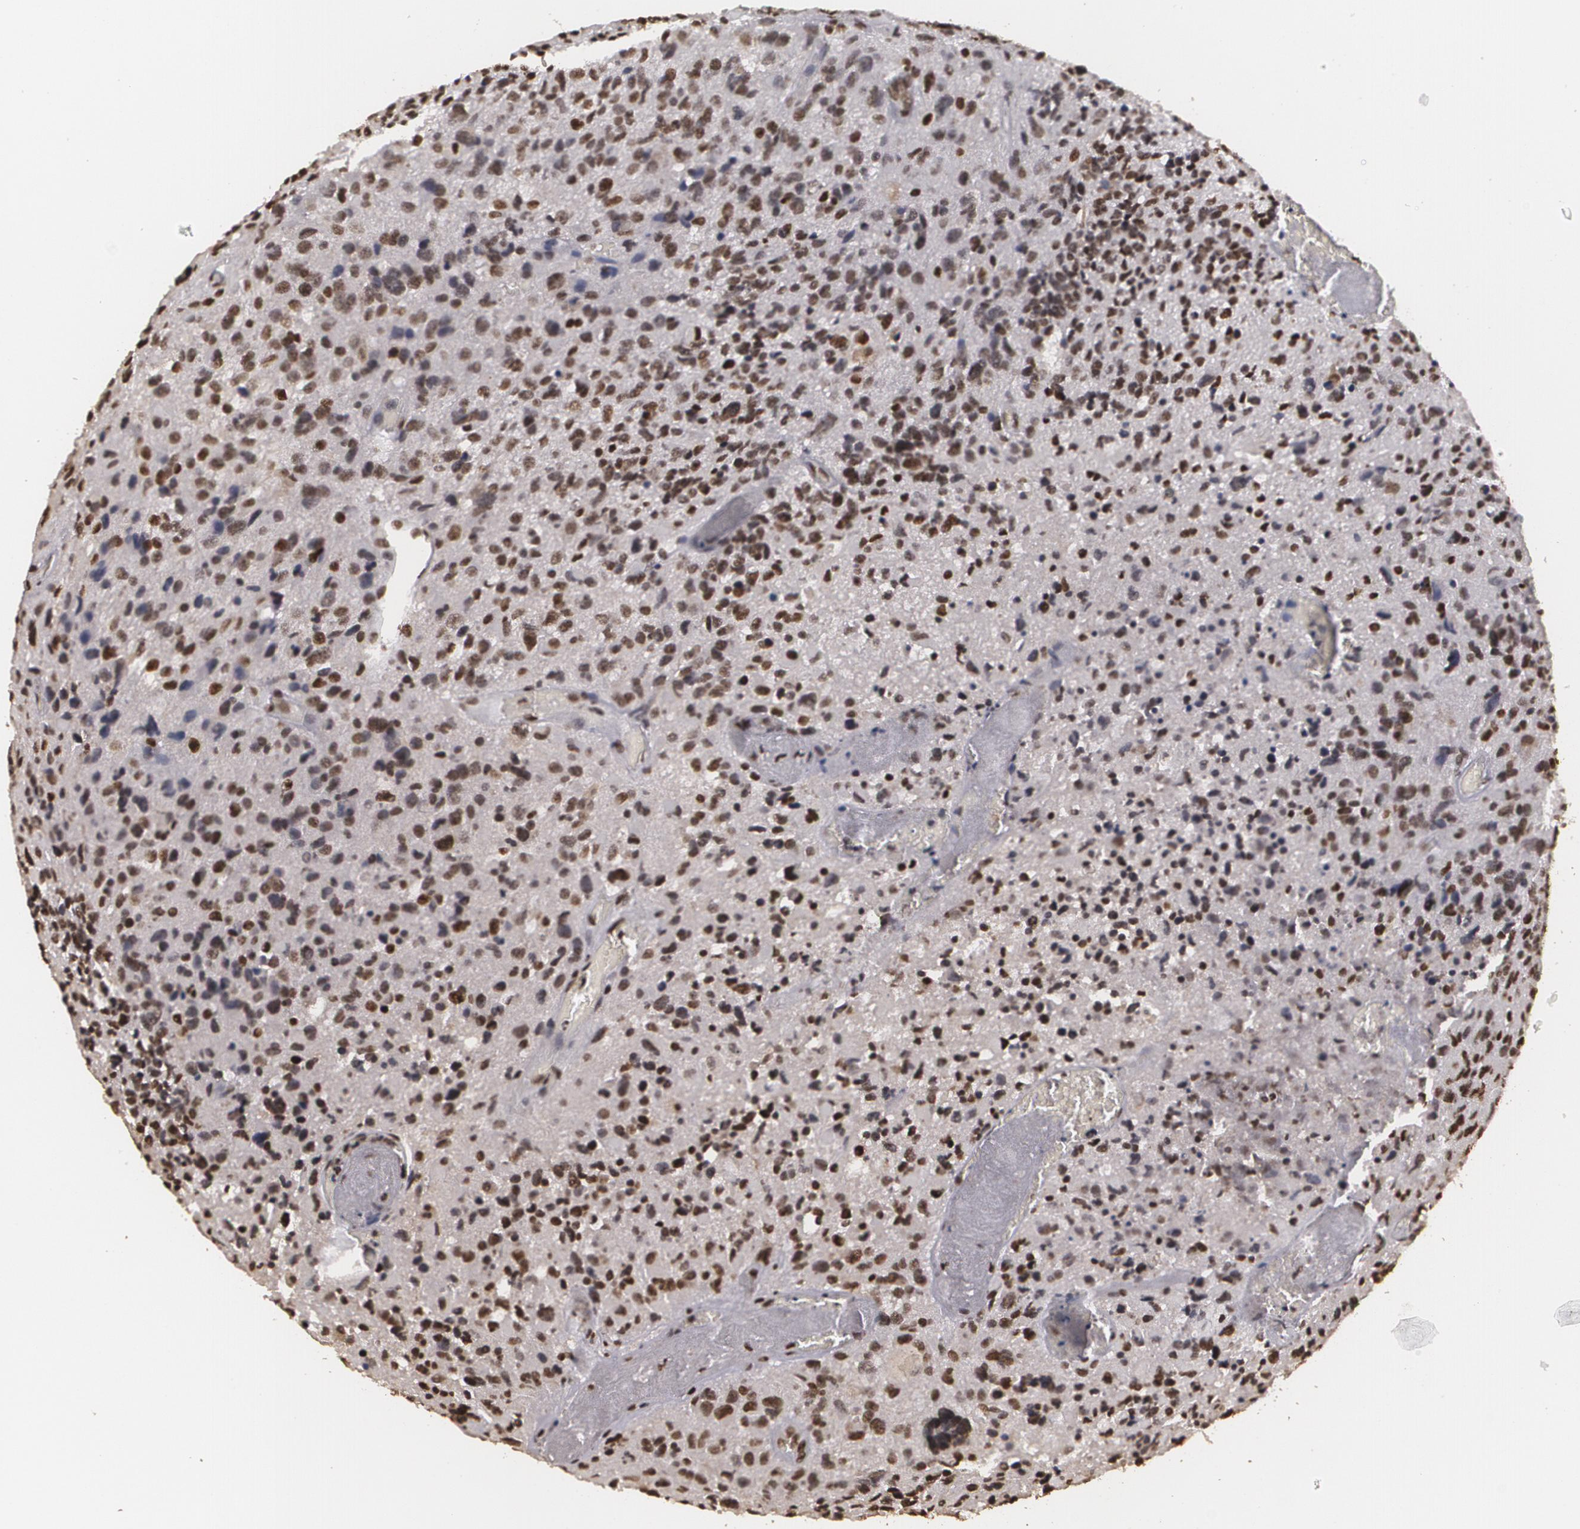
{"staining": {"intensity": "moderate", "quantity": "25%-75%", "location": "nuclear"}, "tissue": "glioma", "cell_type": "Tumor cells", "image_type": "cancer", "snomed": [{"axis": "morphology", "description": "Glioma, malignant, High grade"}, {"axis": "topography", "description": "Brain"}], "caption": "Malignant glioma (high-grade) stained for a protein displays moderate nuclear positivity in tumor cells. Using DAB (brown) and hematoxylin (blue) stains, captured at high magnification using brightfield microscopy.", "gene": "RCOR1", "patient": {"sex": "male", "age": 69}}